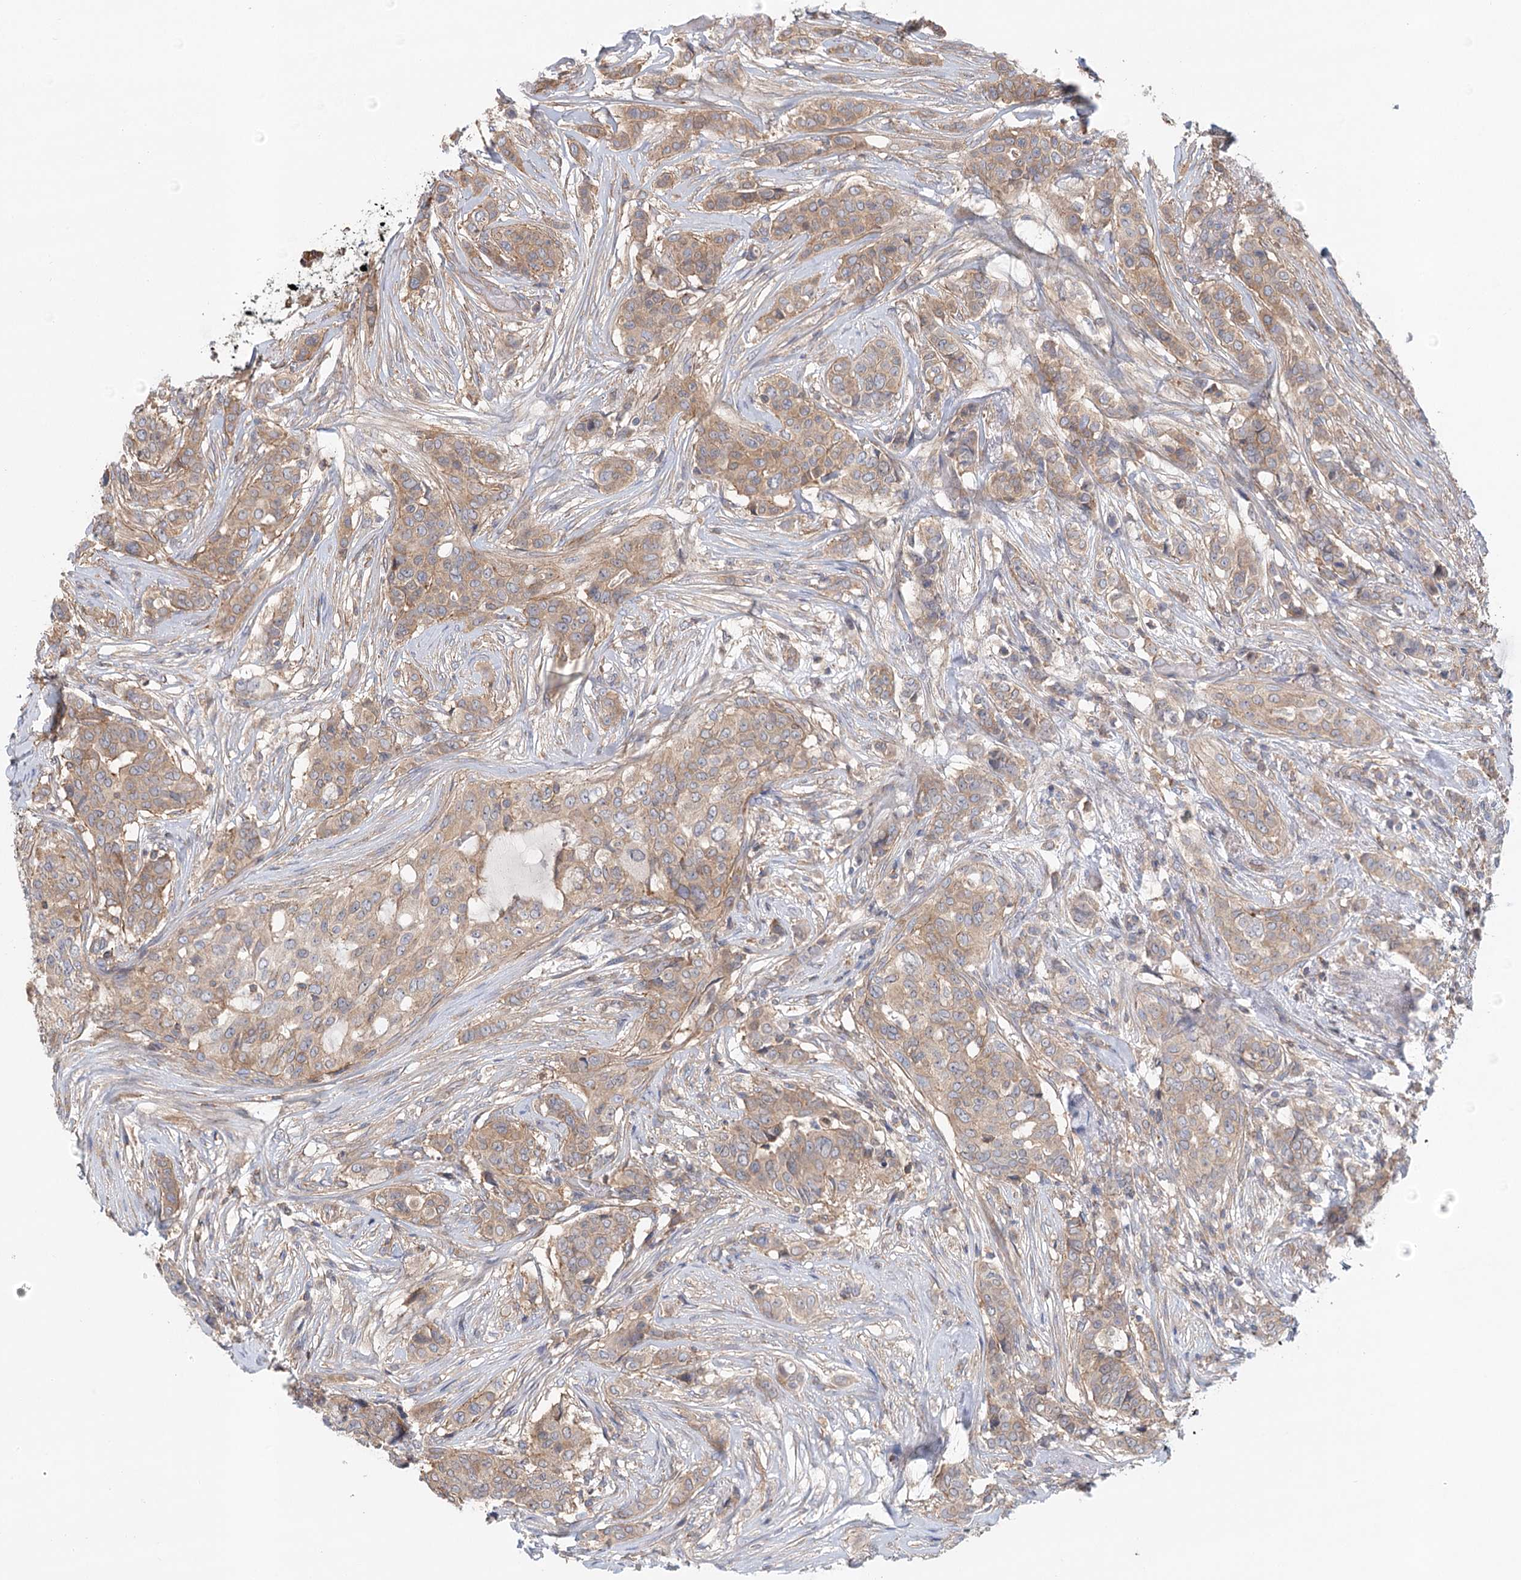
{"staining": {"intensity": "weak", "quantity": "25%-75%", "location": "cytoplasmic/membranous"}, "tissue": "breast cancer", "cell_type": "Tumor cells", "image_type": "cancer", "snomed": [{"axis": "morphology", "description": "Lobular carcinoma"}, {"axis": "topography", "description": "Breast"}], "caption": "Breast cancer (lobular carcinoma) stained with a brown dye exhibits weak cytoplasmic/membranous positive positivity in about 25%-75% of tumor cells.", "gene": "UMPS", "patient": {"sex": "female", "age": 51}}